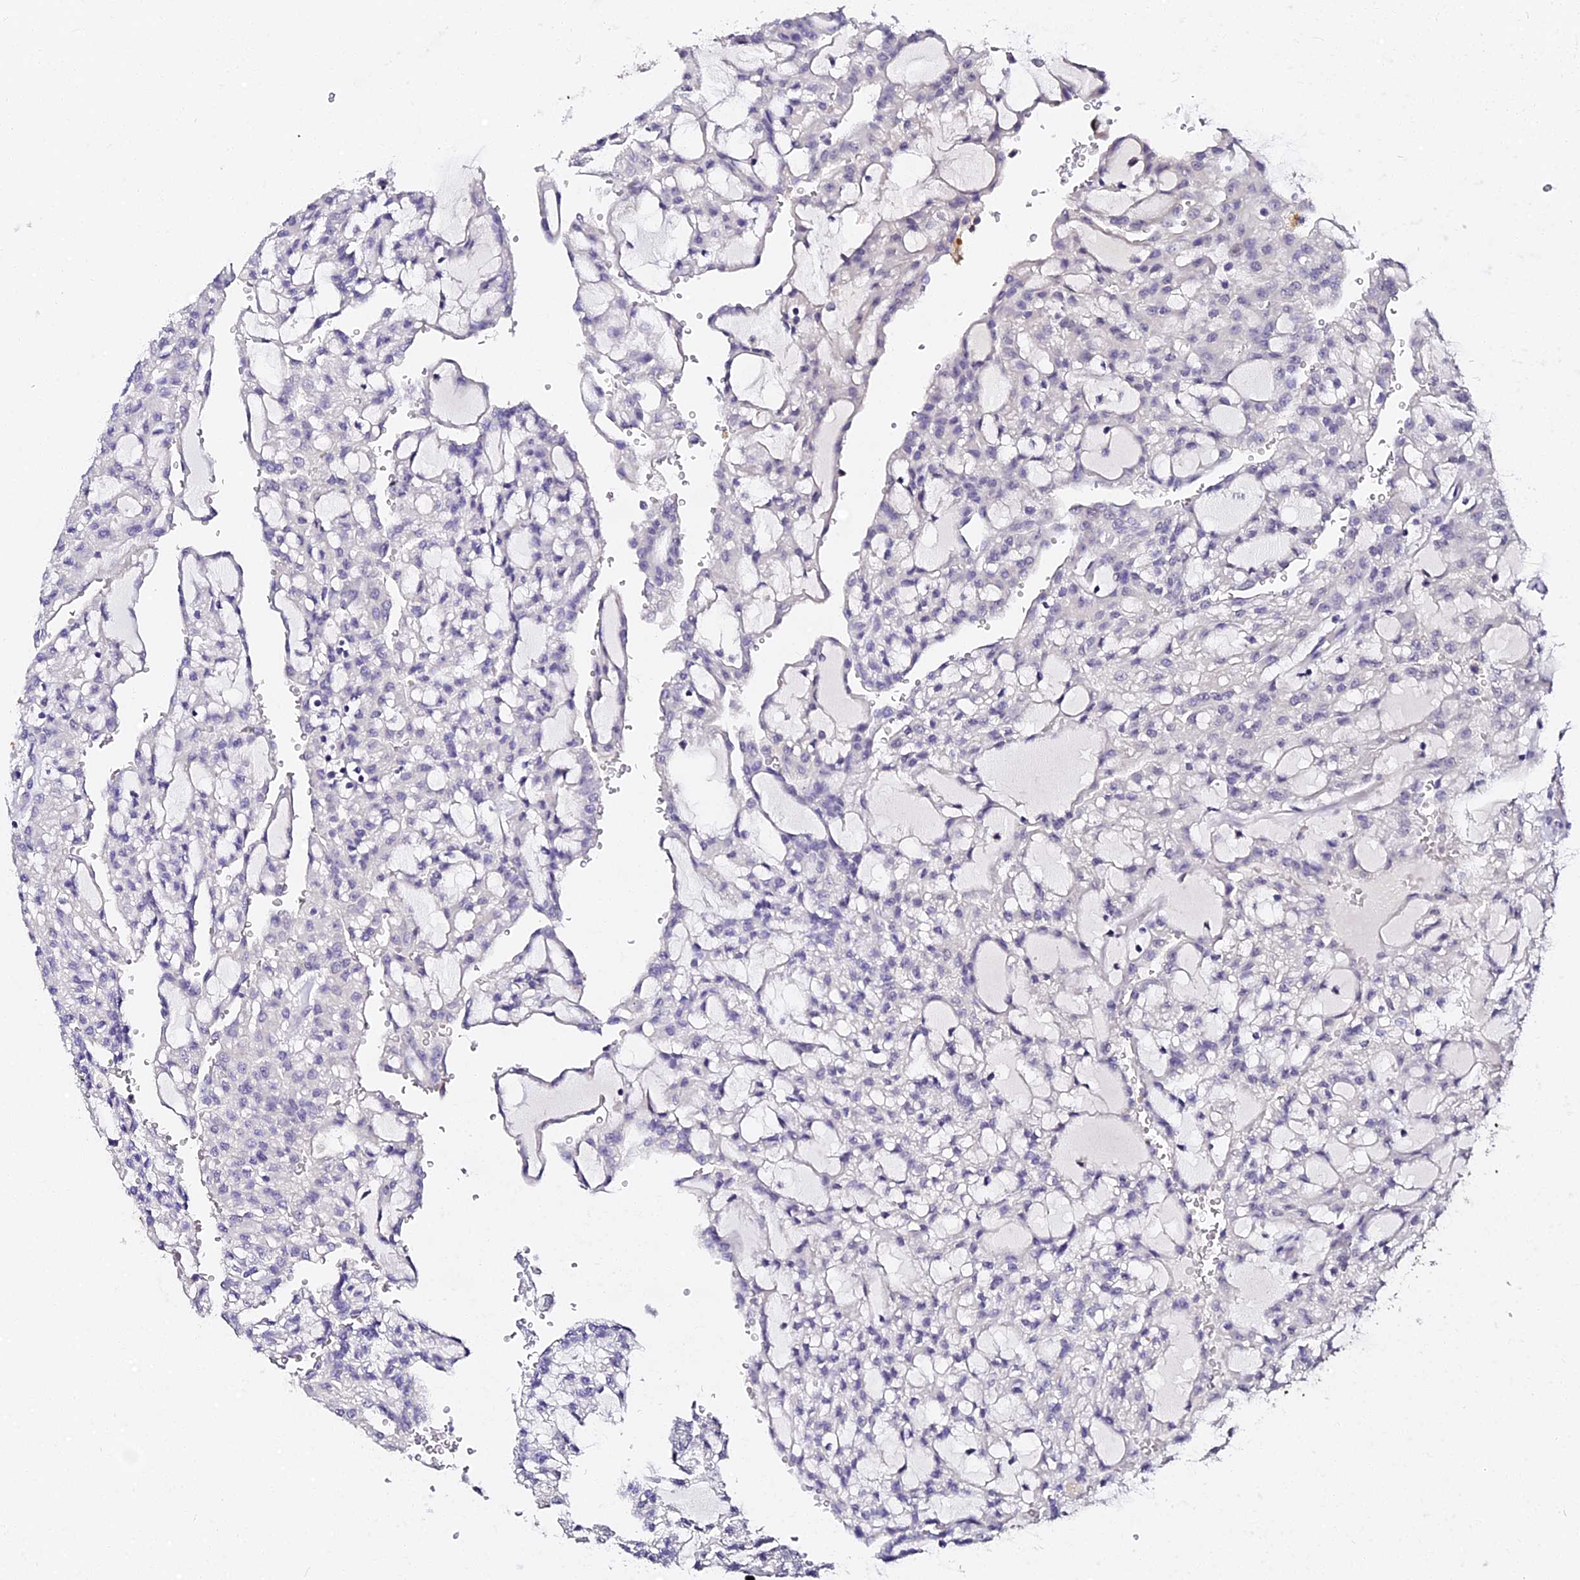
{"staining": {"intensity": "negative", "quantity": "none", "location": "none"}, "tissue": "renal cancer", "cell_type": "Tumor cells", "image_type": "cancer", "snomed": [{"axis": "morphology", "description": "Adenocarcinoma, NOS"}, {"axis": "topography", "description": "Kidney"}], "caption": "An image of human renal adenocarcinoma is negative for staining in tumor cells.", "gene": "VPS33B", "patient": {"sex": "male", "age": 63}}